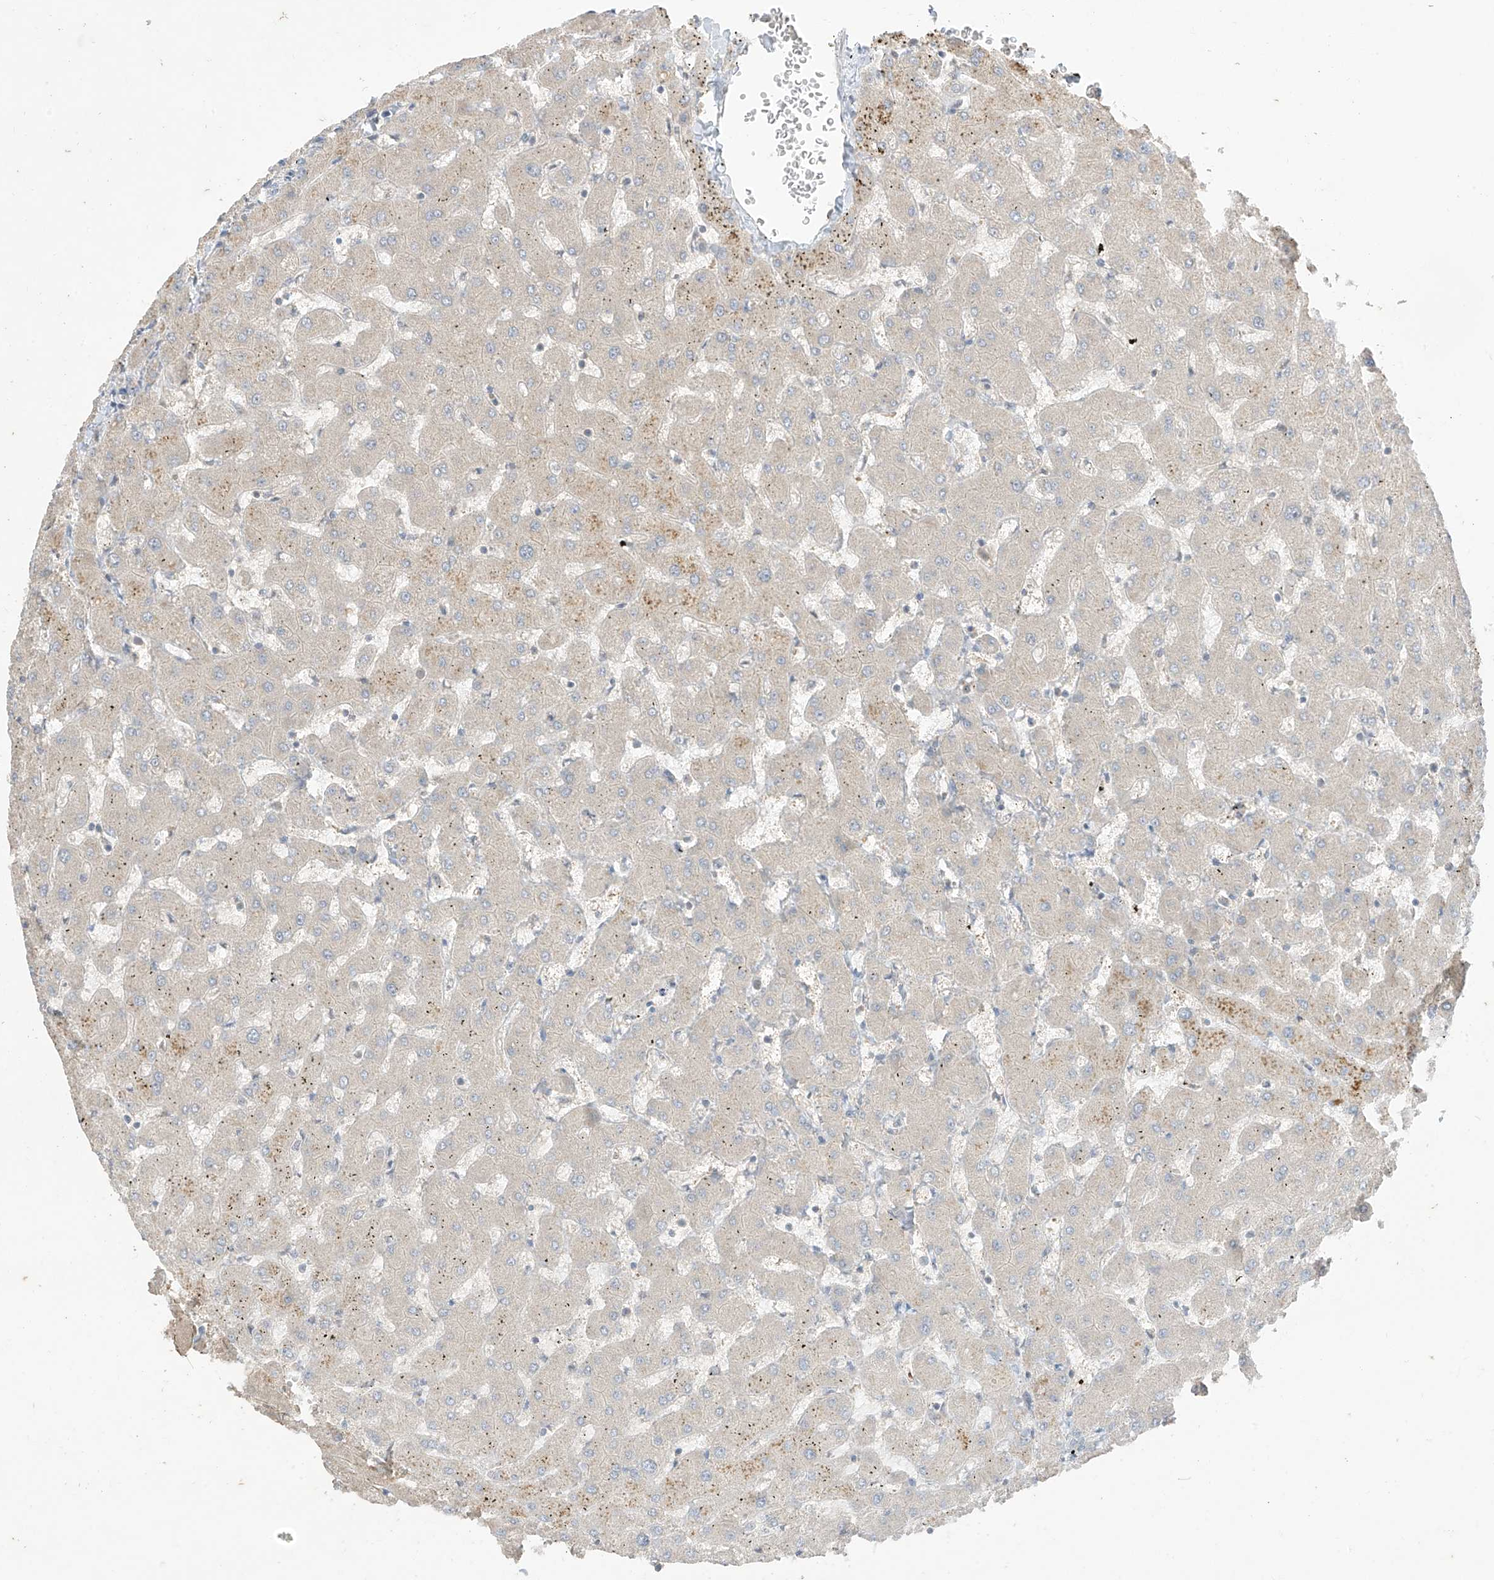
{"staining": {"intensity": "negative", "quantity": "none", "location": "none"}, "tissue": "liver", "cell_type": "Cholangiocytes", "image_type": "normal", "snomed": [{"axis": "morphology", "description": "Normal tissue, NOS"}, {"axis": "topography", "description": "Liver"}], "caption": "Immunohistochemistry (IHC) image of normal liver: liver stained with DAB reveals no significant protein positivity in cholangiocytes. (DAB (3,3'-diaminobenzidine) IHC visualized using brightfield microscopy, high magnification).", "gene": "ANGEL2", "patient": {"sex": "female", "age": 63}}